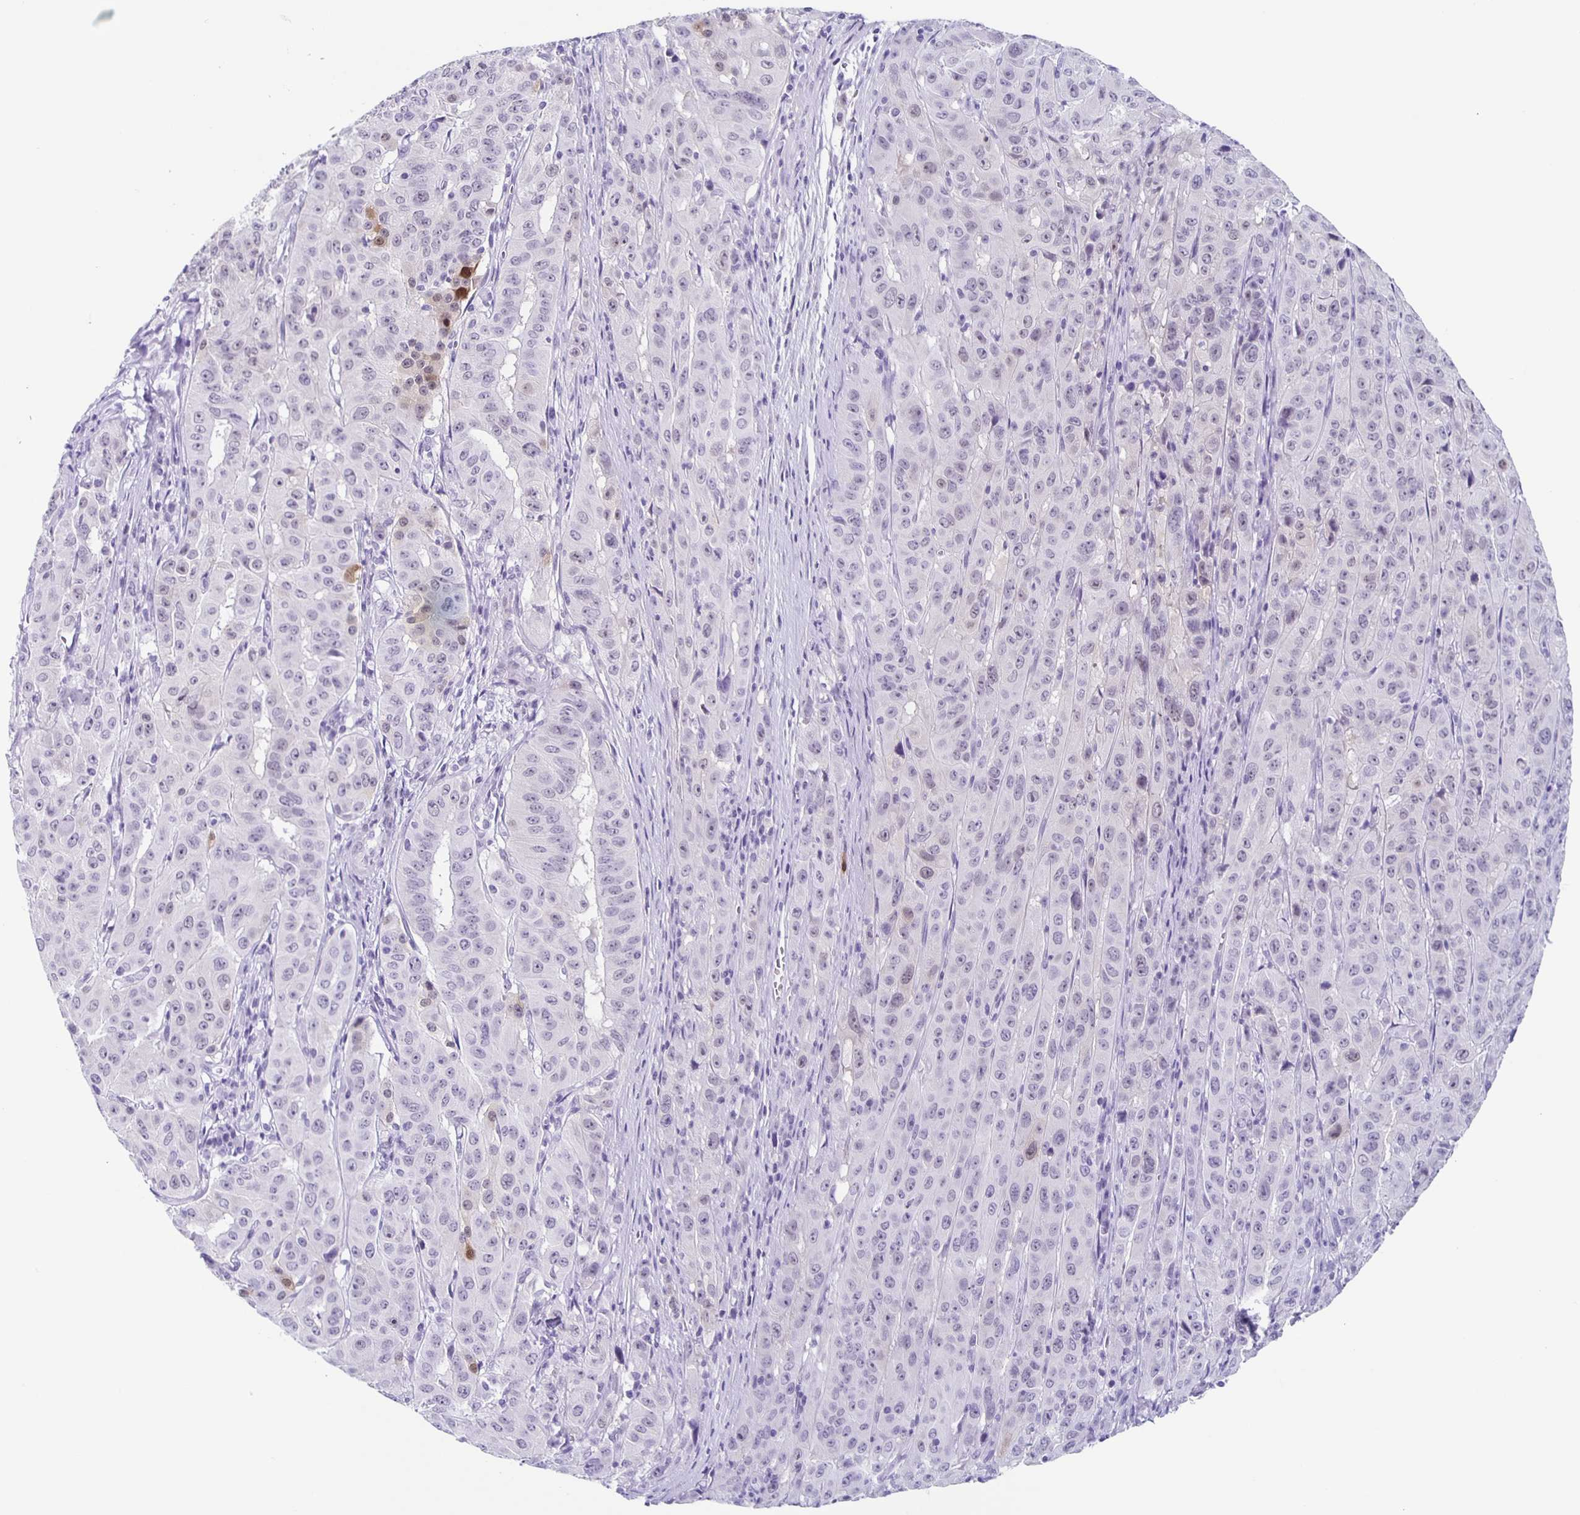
{"staining": {"intensity": "negative", "quantity": "none", "location": "none"}, "tissue": "pancreatic cancer", "cell_type": "Tumor cells", "image_type": "cancer", "snomed": [{"axis": "morphology", "description": "Adenocarcinoma, NOS"}, {"axis": "topography", "description": "Pancreas"}], "caption": "A micrograph of human pancreatic cancer (adenocarcinoma) is negative for staining in tumor cells. Brightfield microscopy of IHC stained with DAB (3,3'-diaminobenzidine) (brown) and hematoxylin (blue), captured at high magnification.", "gene": "TPPP", "patient": {"sex": "male", "age": 63}}